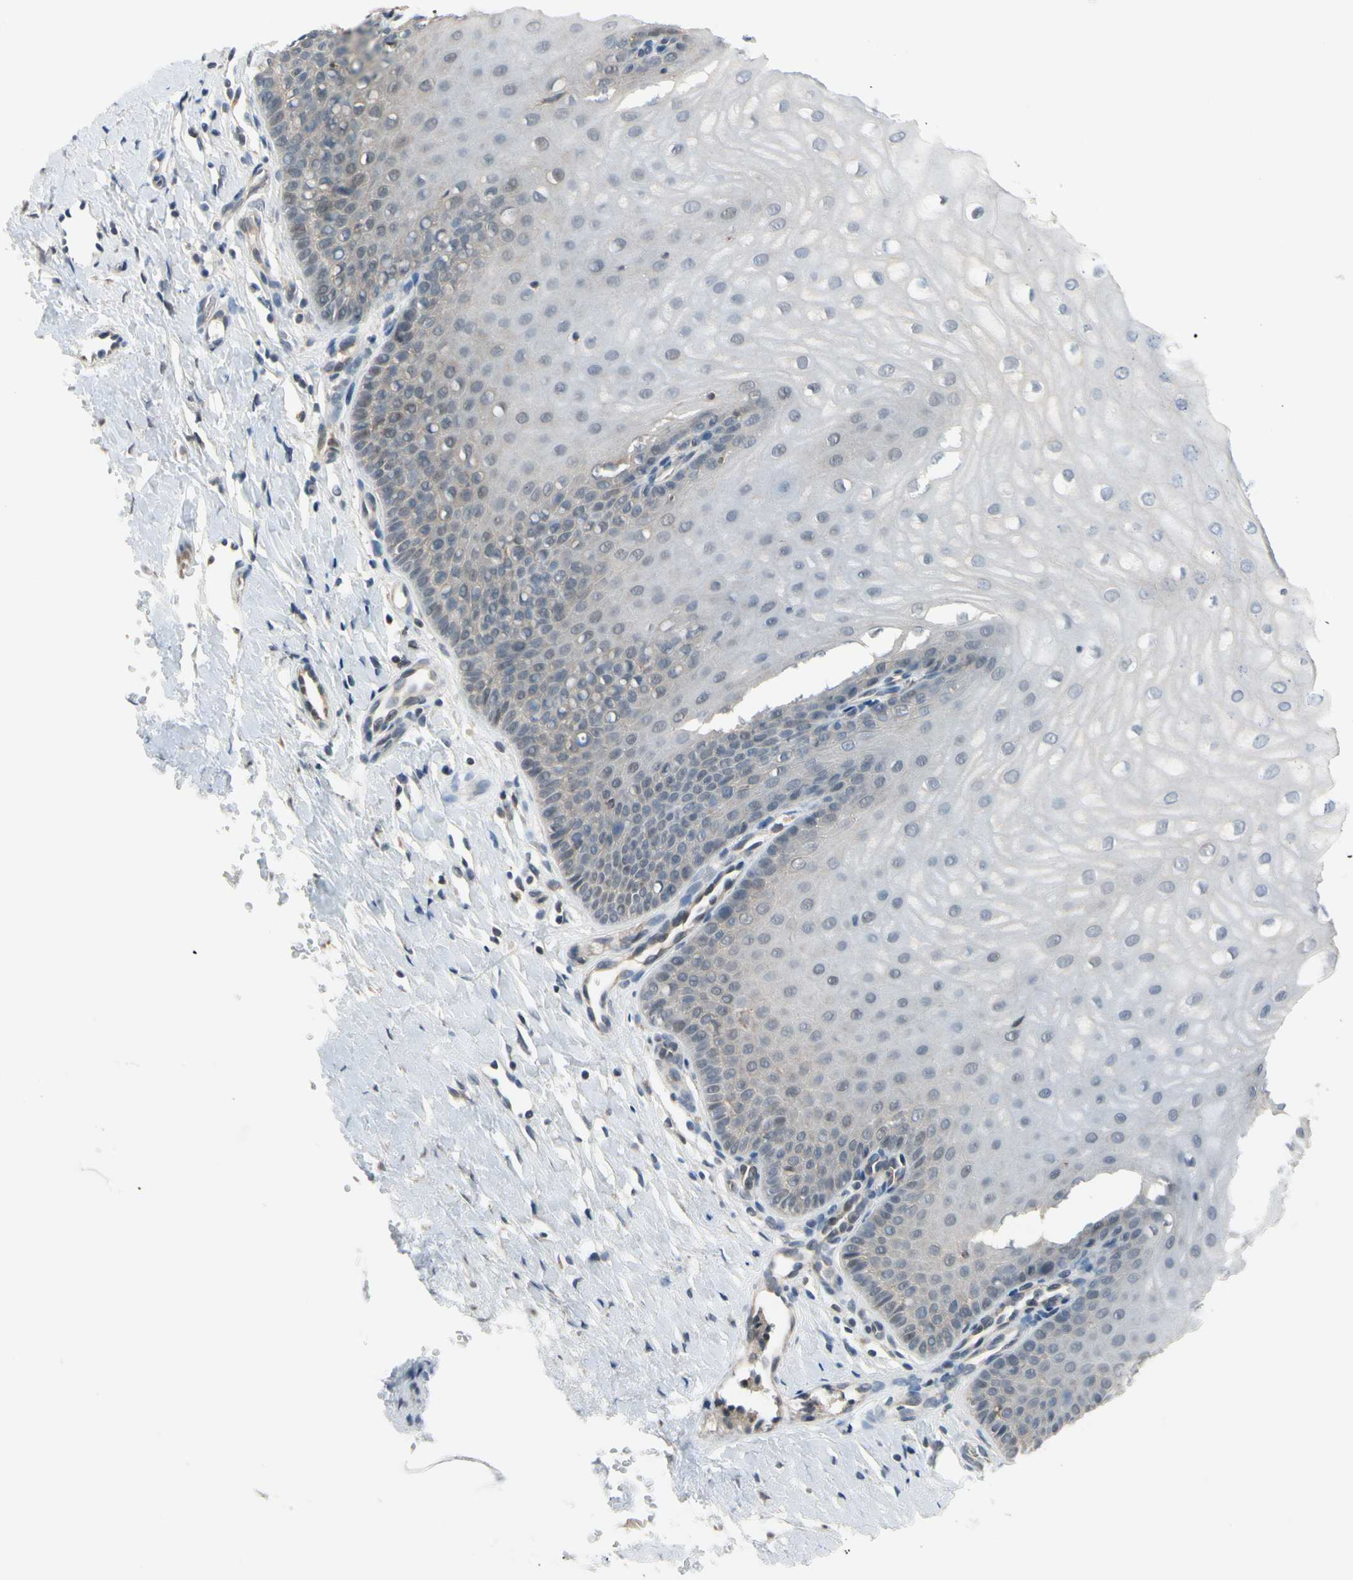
{"staining": {"intensity": "strong", "quantity": ">75%", "location": "cytoplasmic/membranous"}, "tissue": "cervix", "cell_type": "Glandular cells", "image_type": "normal", "snomed": [{"axis": "morphology", "description": "Normal tissue, NOS"}, {"axis": "topography", "description": "Cervix"}], "caption": "Protein staining of normal cervix shows strong cytoplasmic/membranous expression in approximately >75% of glandular cells. The protein is shown in brown color, while the nuclei are stained blue.", "gene": "TAF12", "patient": {"sex": "female", "age": 55}}